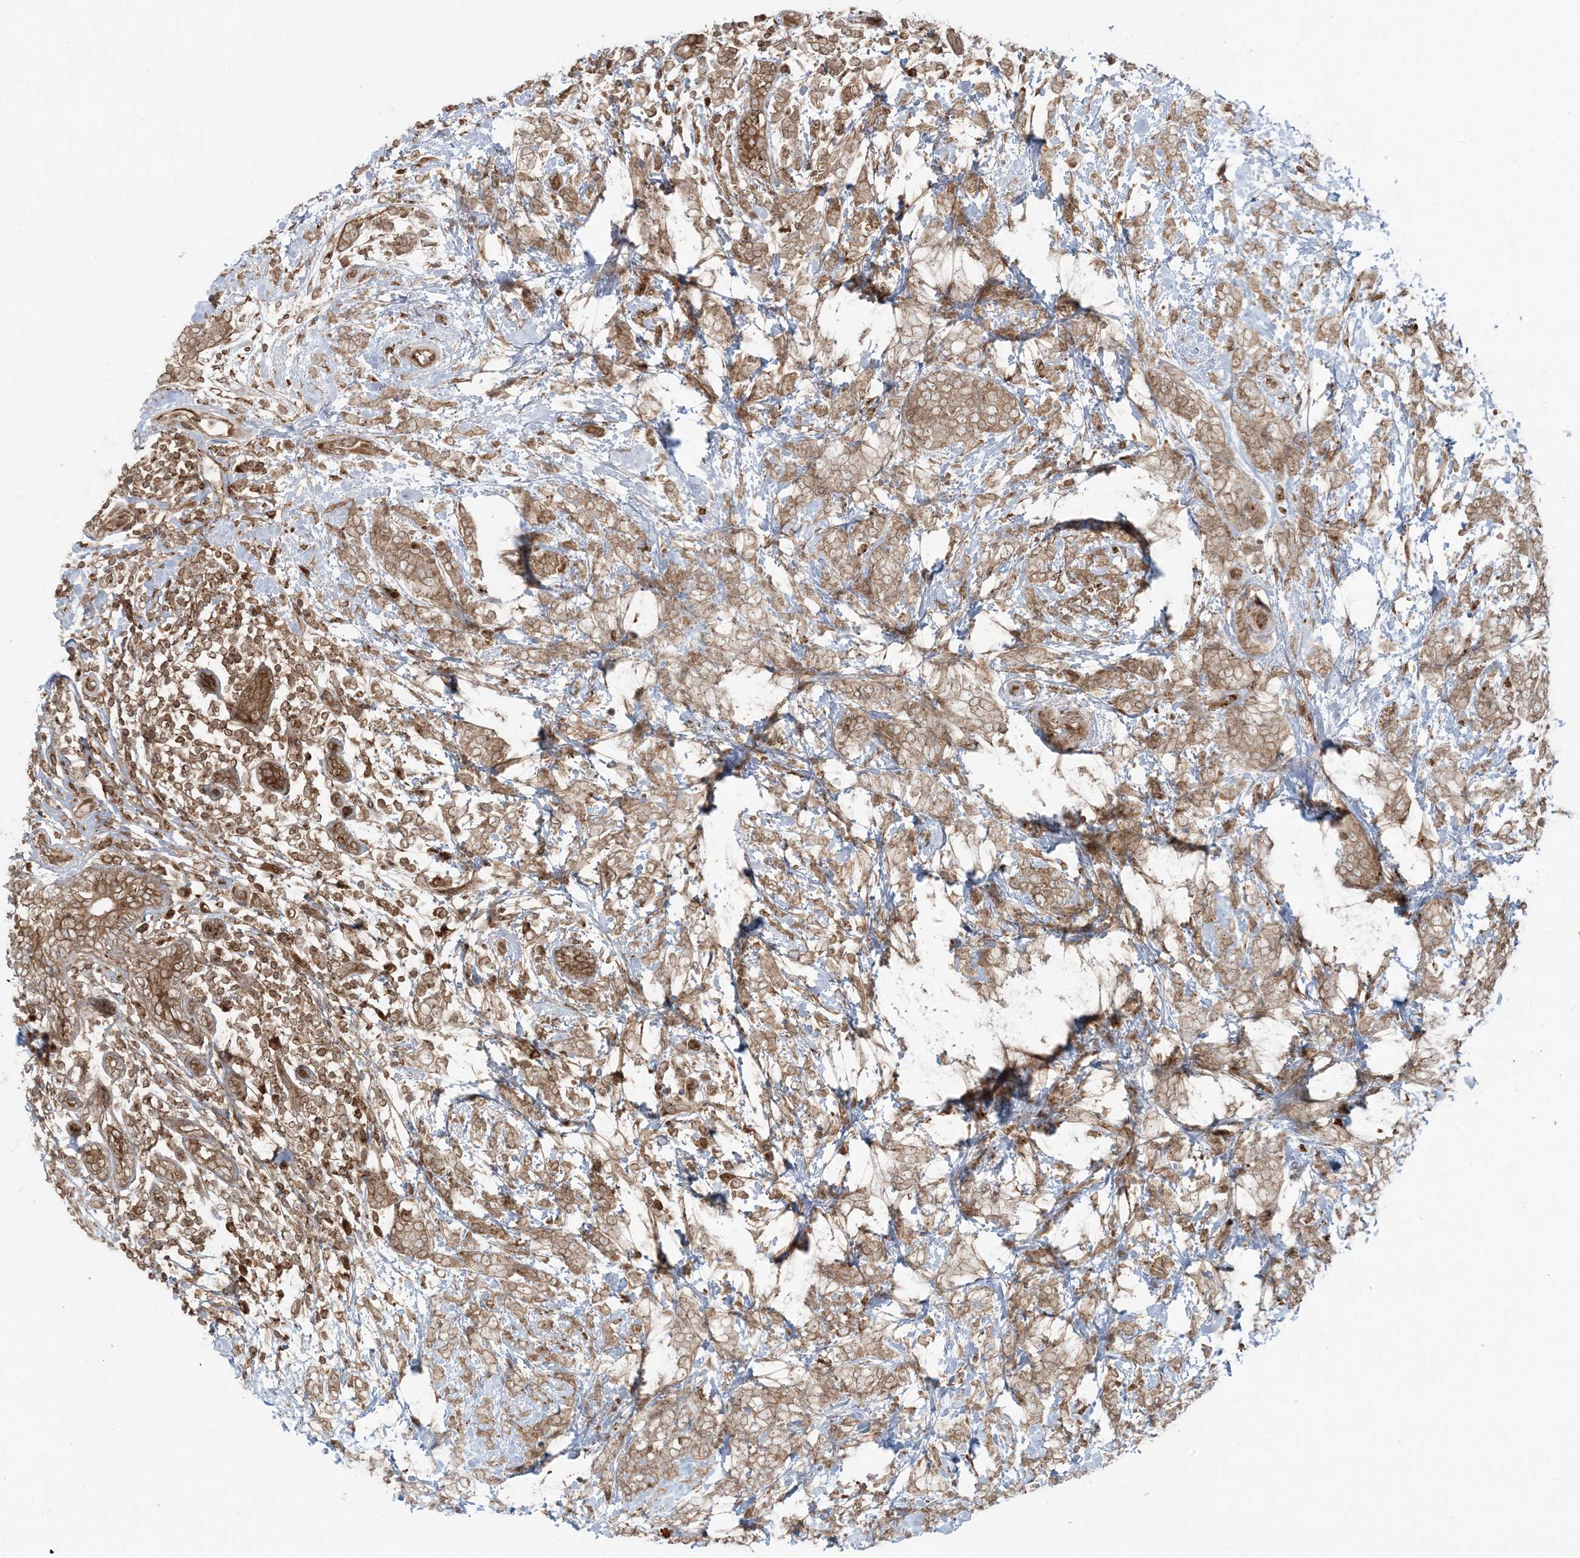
{"staining": {"intensity": "moderate", "quantity": ">75%", "location": "cytoplasmic/membranous"}, "tissue": "breast cancer", "cell_type": "Tumor cells", "image_type": "cancer", "snomed": [{"axis": "morphology", "description": "Lobular carcinoma"}, {"axis": "topography", "description": "Breast"}], "caption": "Protein positivity by IHC exhibits moderate cytoplasmic/membranous expression in approximately >75% of tumor cells in lobular carcinoma (breast). The protein of interest is shown in brown color, while the nuclei are stained blue.", "gene": "DDX19B", "patient": {"sex": "female", "age": 58}}